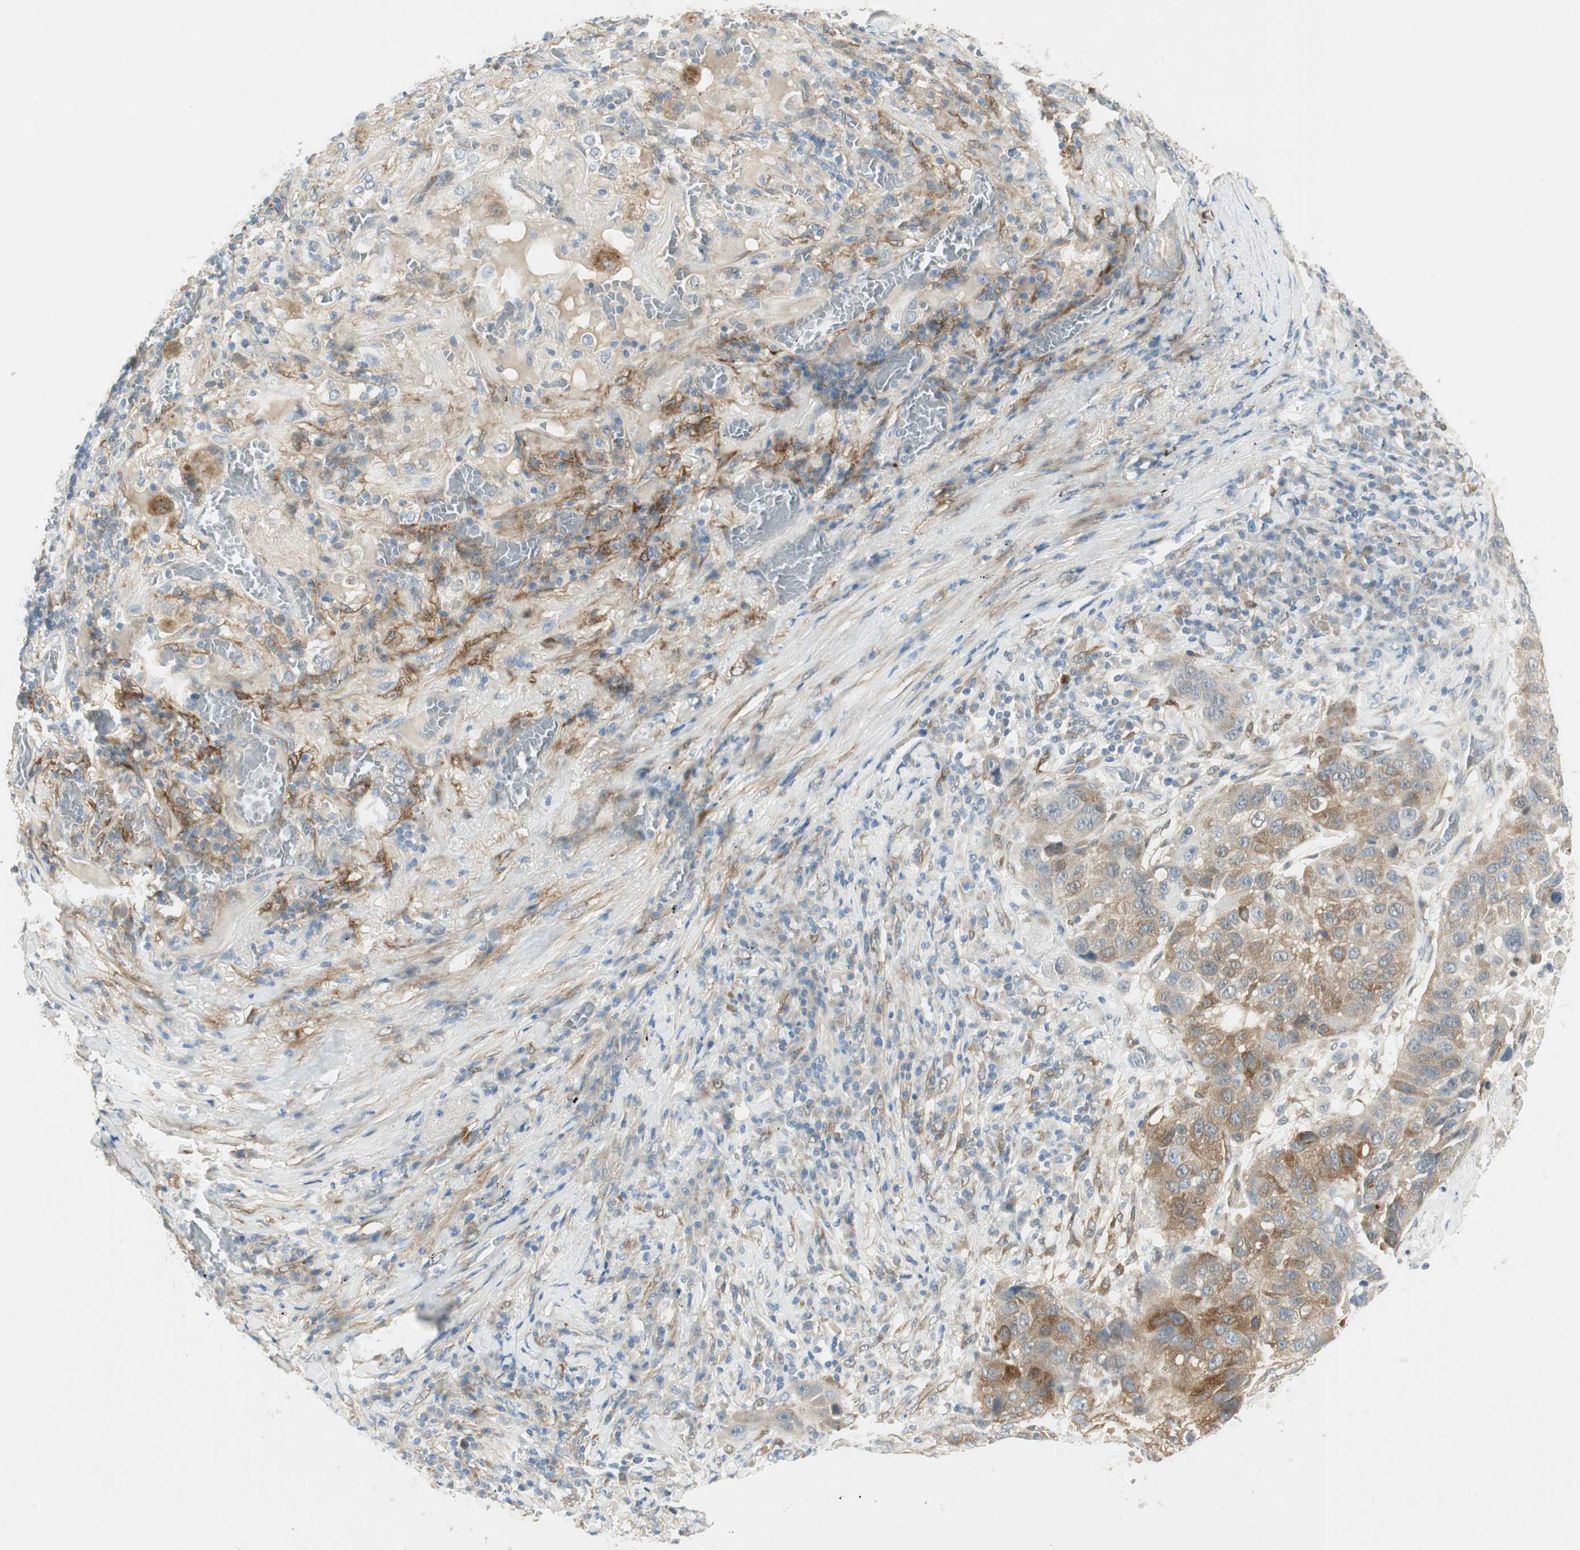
{"staining": {"intensity": "moderate", "quantity": "25%-75%", "location": "cytoplasmic/membranous"}, "tissue": "lung cancer", "cell_type": "Tumor cells", "image_type": "cancer", "snomed": [{"axis": "morphology", "description": "Squamous cell carcinoma, NOS"}, {"axis": "topography", "description": "Lung"}], "caption": "This is an image of immunohistochemistry (IHC) staining of squamous cell carcinoma (lung), which shows moderate expression in the cytoplasmic/membranous of tumor cells.", "gene": "STON1-GTF2A1L", "patient": {"sex": "male", "age": 57}}